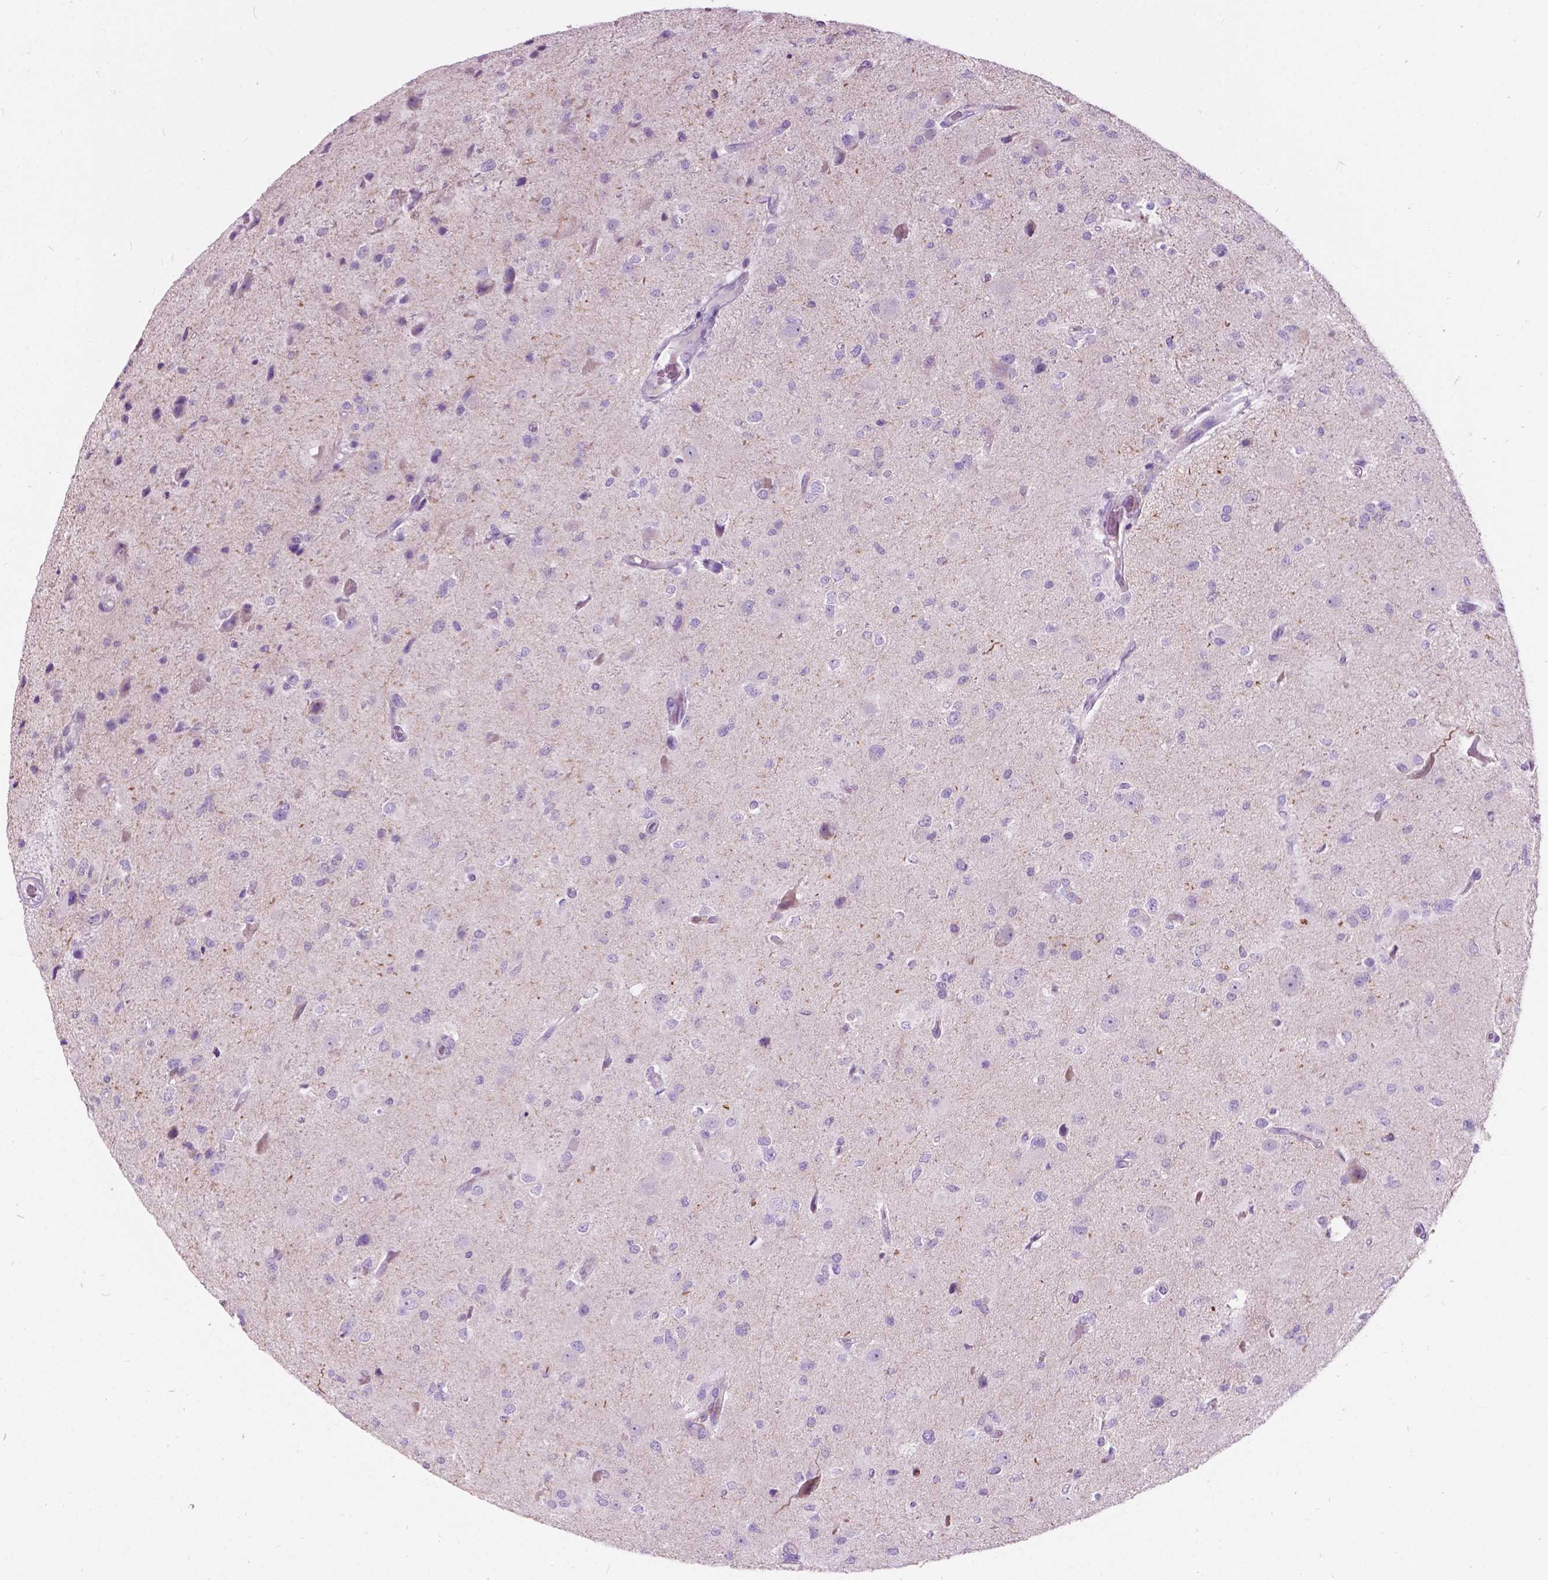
{"staining": {"intensity": "negative", "quantity": "none", "location": "none"}, "tissue": "glioma", "cell_type": "Tumor cells", "image_type": "cancer", "snomed": [{"axis": "morphology", "description": "Glioma, malignant, Low grade"}, {"axis": "topography", "description": "Brain"}], "caption": "There is no significant positivity in tumor cells of glioma. Nuclei are stained in blue.", "gene": "PRR35", "patient": {"sex": "female", "age": 32}}